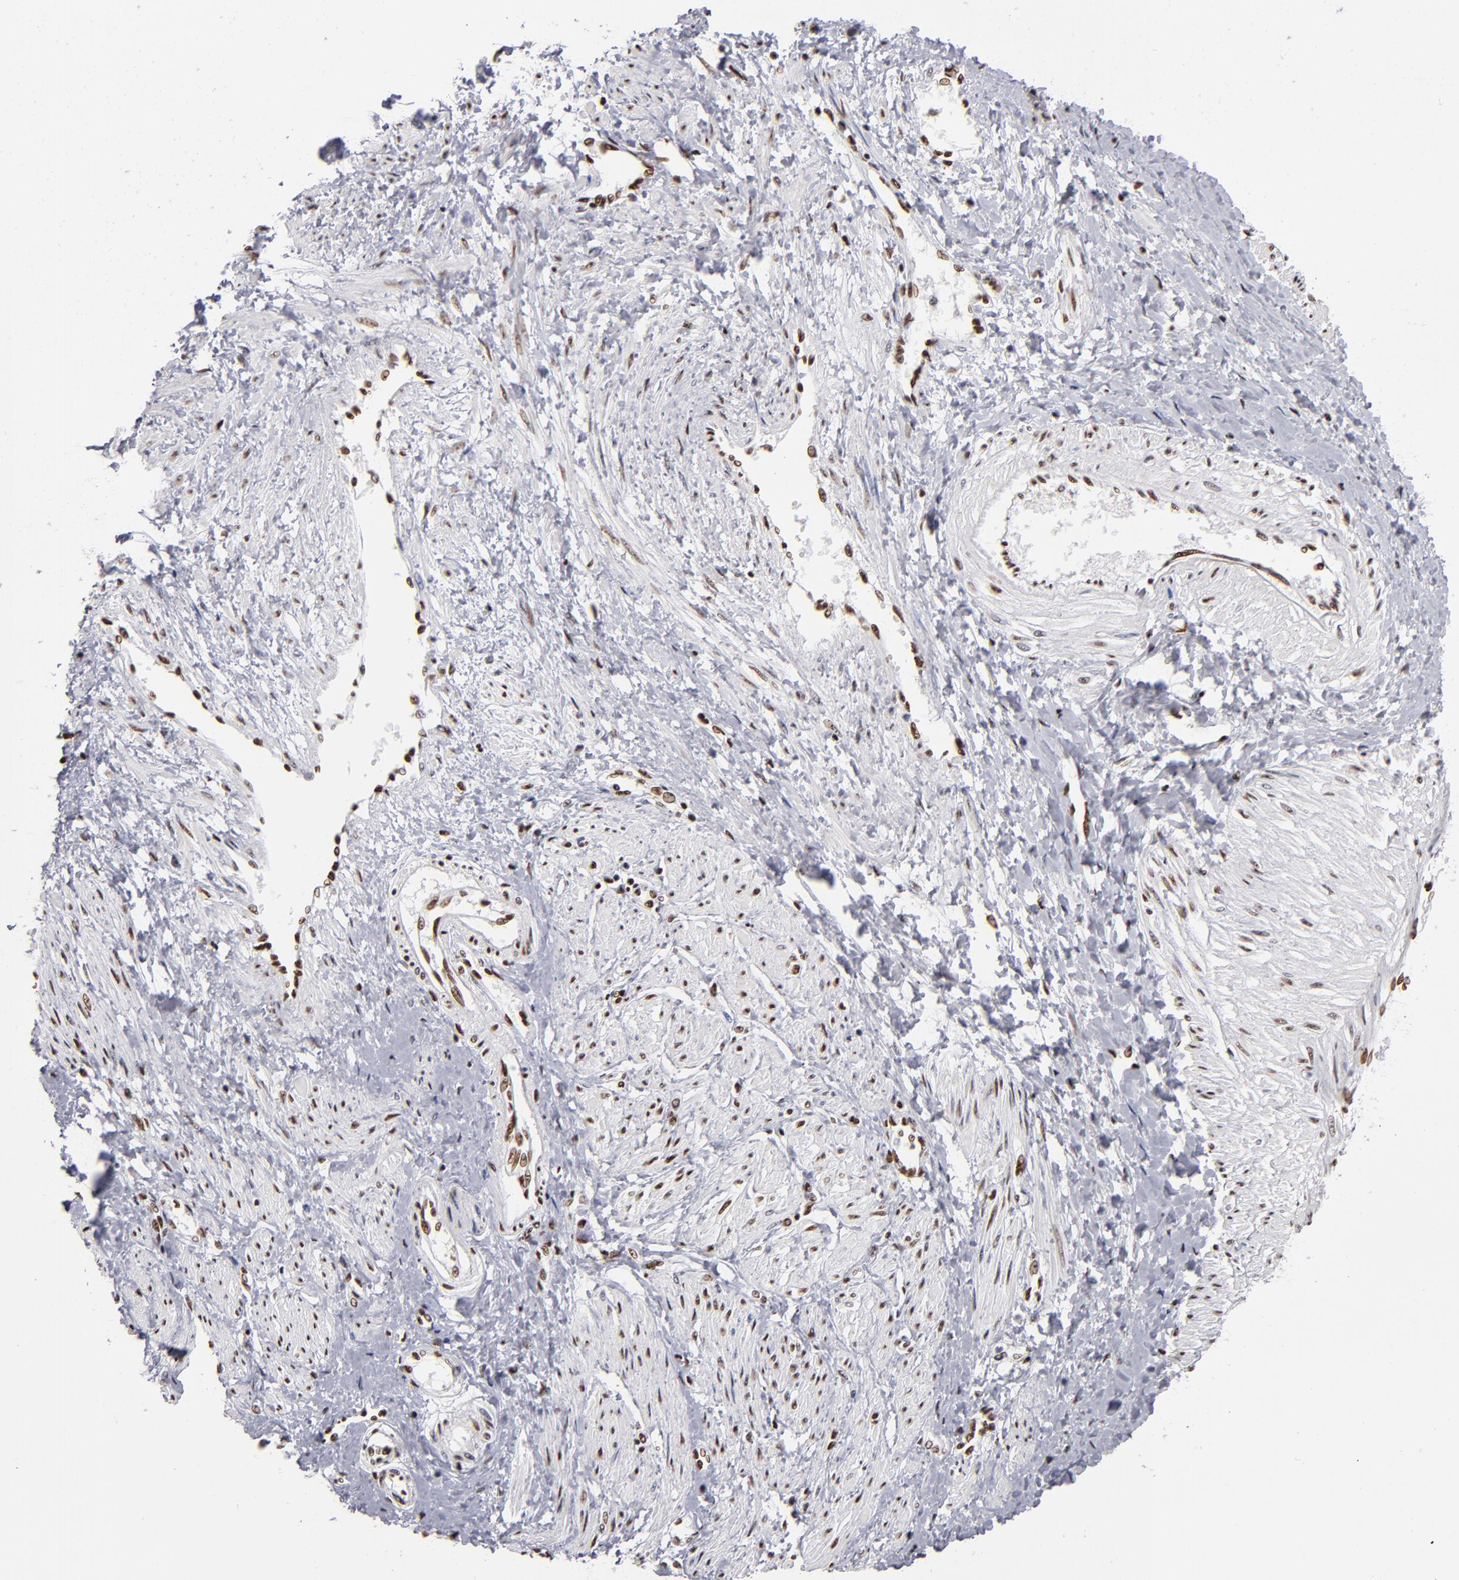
{"staining": {"intensity": "strong", "quantity": ">75%", "location": "nuclear"}, "tissue": "smooth muscle", "cell_type": "Smooth muscle cells", "image_type": "normal", "snomed": [{"axis": "morphology", "description": "Normal tissue, NOS"}, {"axis": "topography", "description": "Smooth muscle"}, {"axis": "topography", "description": "Uterus"}], "caption": "Immunohistochemistry (DAB (3,3'-diaminobenzidine)) staining of unremarkable human smooth muscle shows strong nuclear protein staining in approximately >75% of smooth muscle cells.", "gene": "MRE11", "patient": {"sex": "female", "age": 39}}